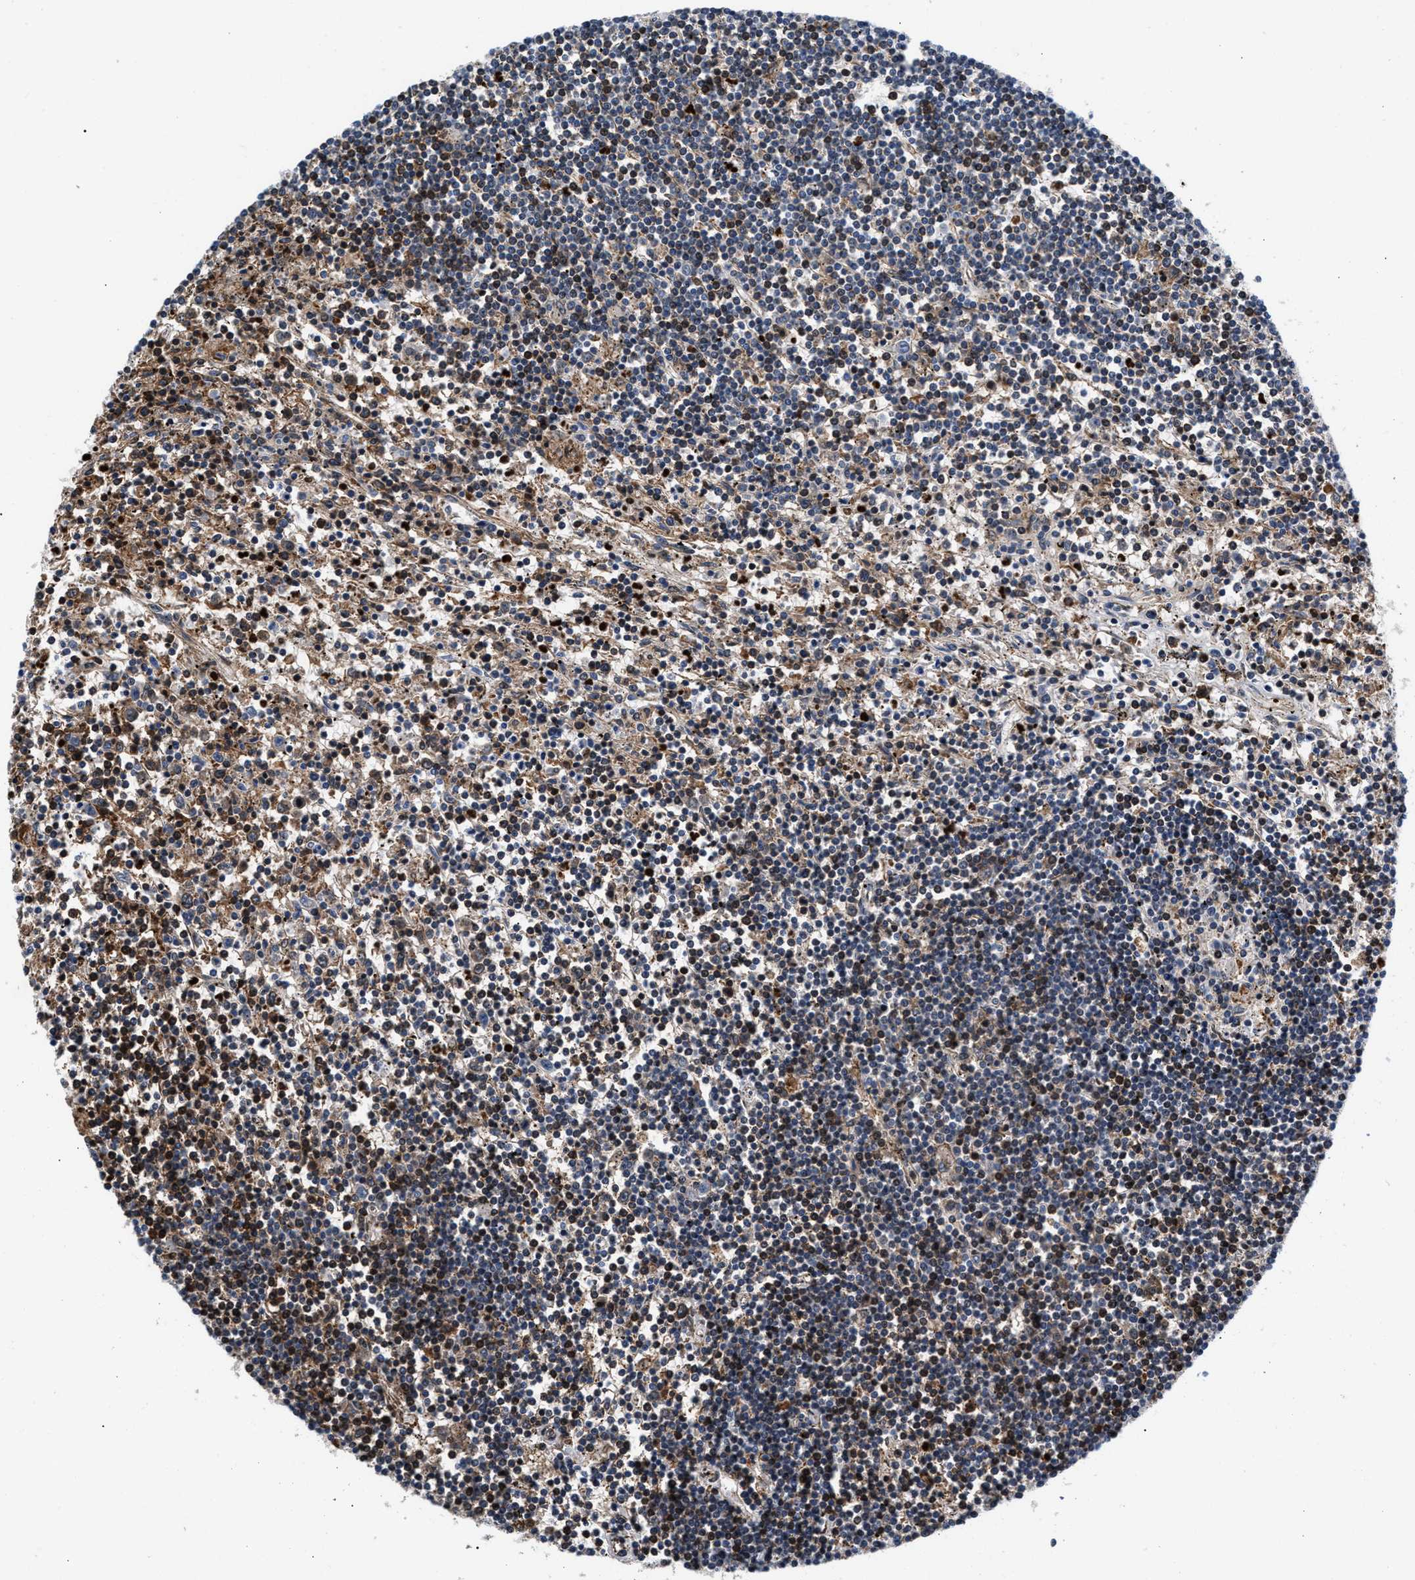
{"staining": {"intensity": "moderate", "quantity": "<25%", "location": "nuclear"}, "tissue": "lymphoma", "cell_type": "Tumor cells", "image_type": "cancer", "snomed": [{"axis": "morphology", "description": "Malignant lymphoma, non-Hodgkin's type, Low grade"}, {"axis": "topography", "description": "Spleen"}], "caption": "Immunohistochemistry (DAB (3,3'-diaminobenzidine)) staining of malignant lymphoma, non-Hodgkin's type (low-grade) exhibits moderate nuclear protein staining in approximately <25% of tumor cells. Ihc stains the protein of interest in brown and the nuclei are stained blue.", "gene": "SGK1", "patient": {"sex": "male", "age": 76}}